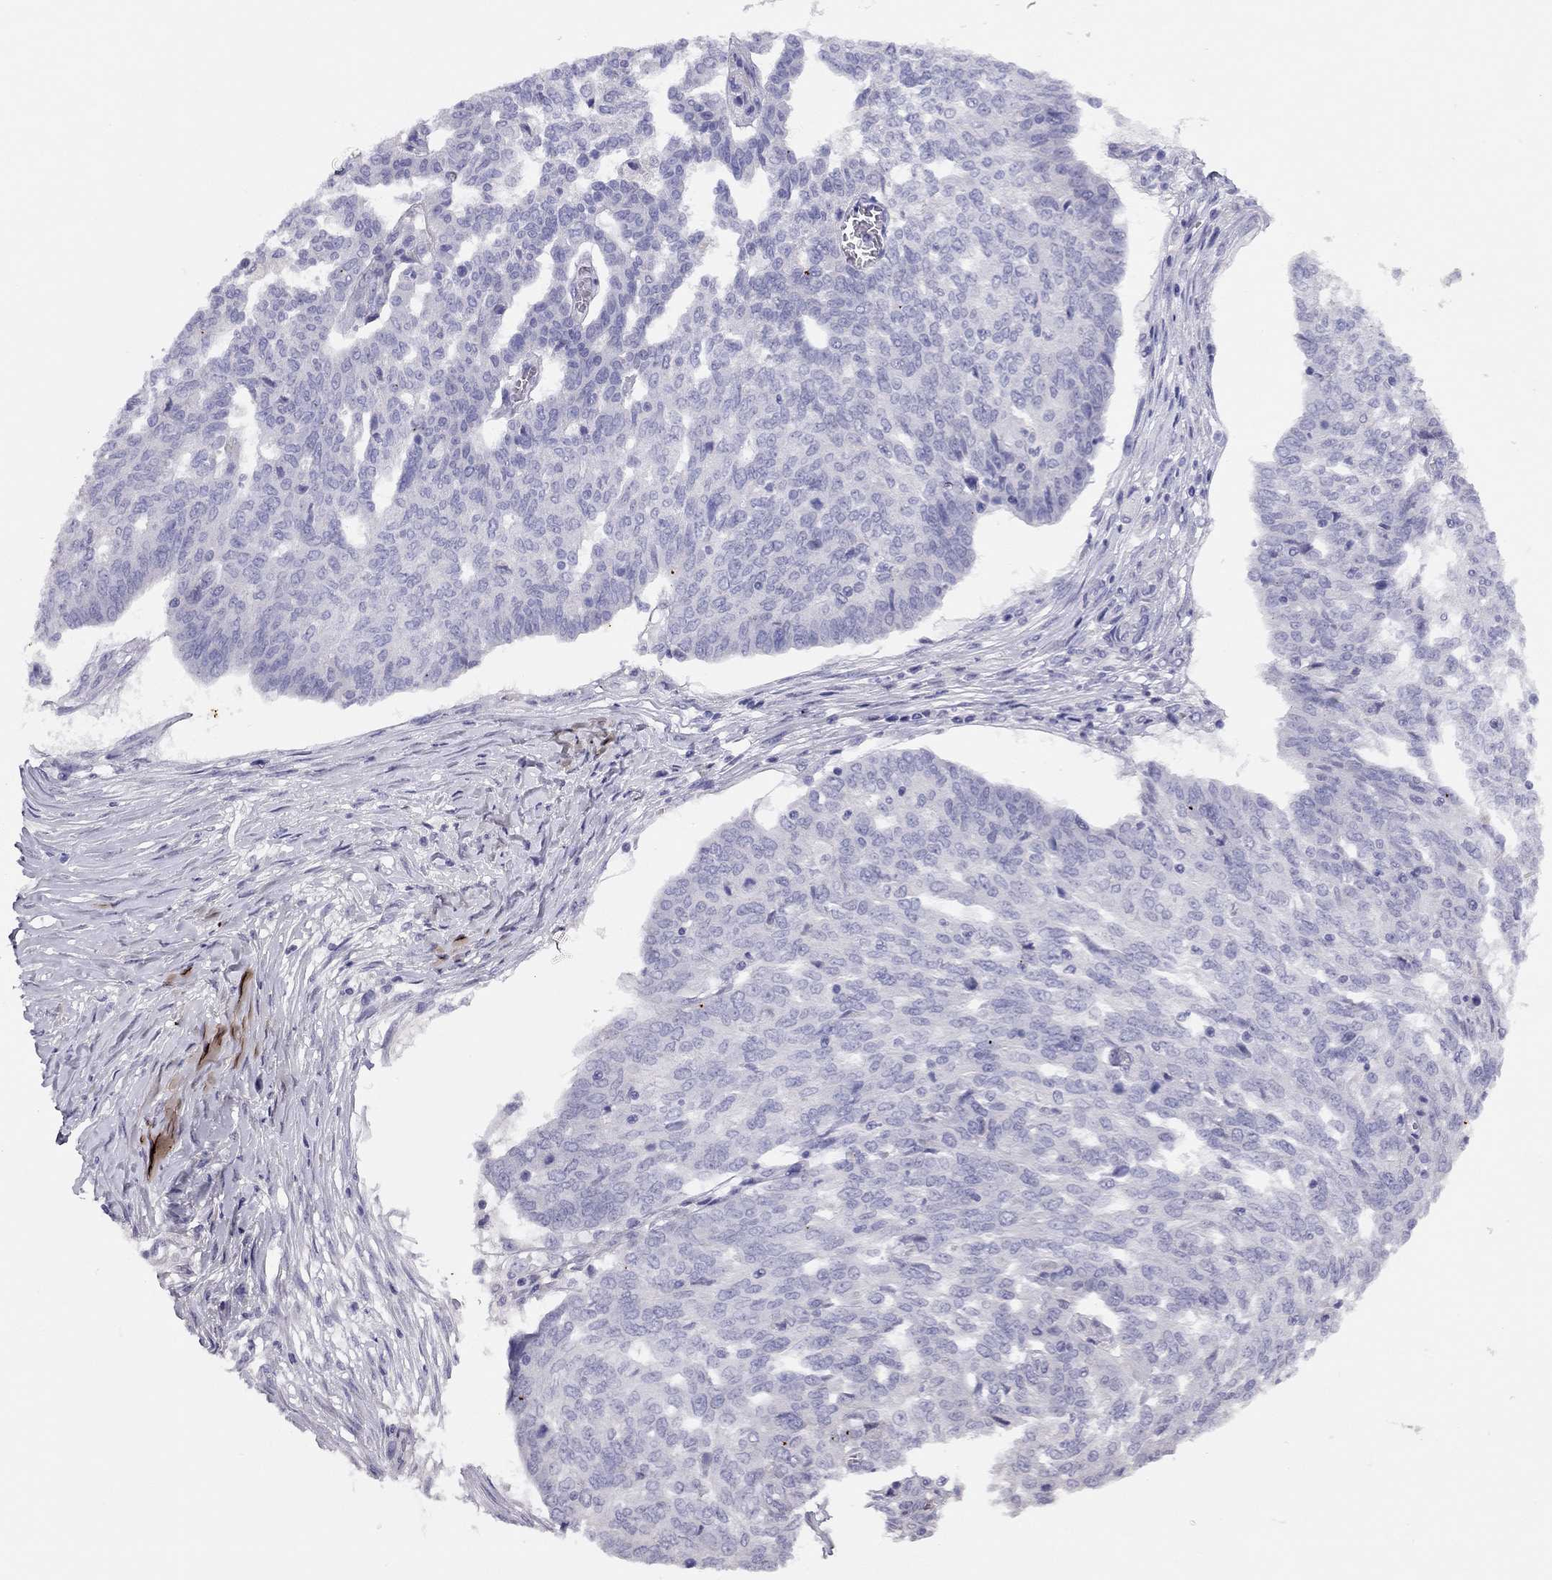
{"staining": {"intensity": "negative", "quantity": "none", "location": "none"}, "tissue": "ovarian cancer", "cell_type": "Tumor cells", "image_type": "cancer", "snomed": [{"axis": "morphology", "description": "Cystadenocarcinoma, serous, NOS"}, {"axis": "topography", "description": "Ovary"}], "caption": "A high-resolution photomicrograph shows immunohistochemistry staining of serous cystadenocarcinoma (ovarian), which shows no significant positivity in tumor cells. (Immunohistochemistry (ihc), brightfield microscopy, high magnification).", "gene": "LRIT2", "patient": {"sex": "female", "age": 67}}